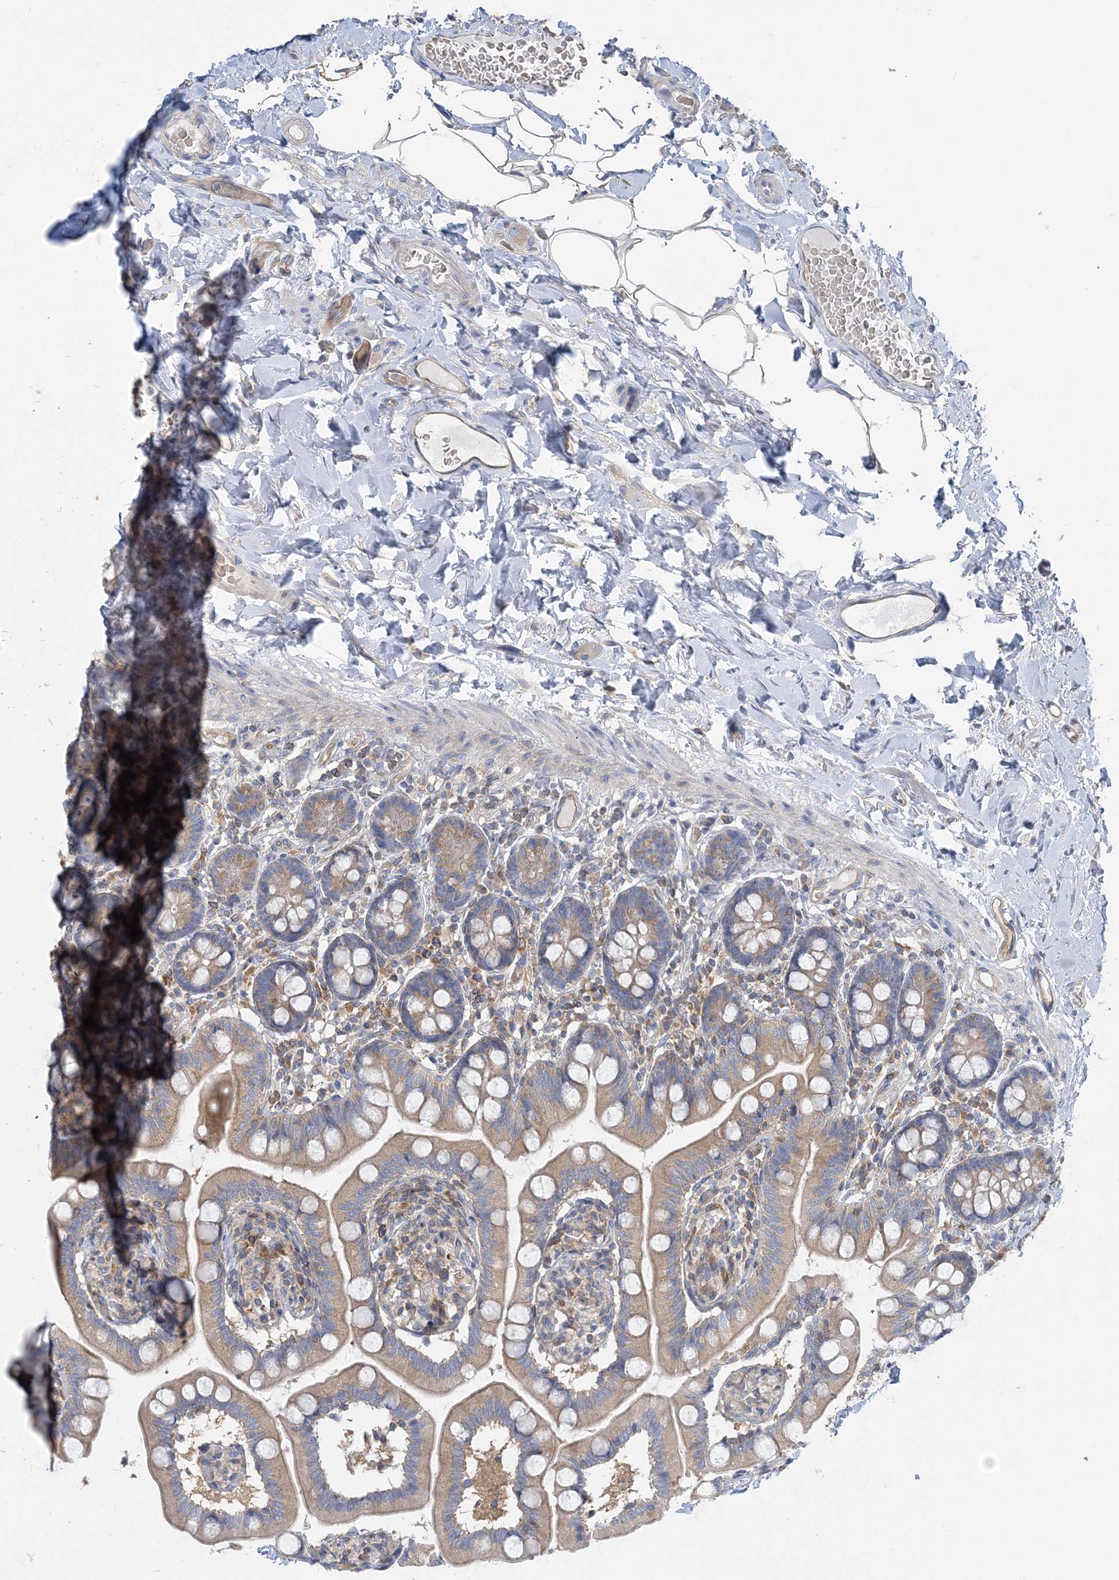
{"staining": {"intensity": "weak", "quantity": ">75%", "location": "cytoplasmic/membranous"}, "tissue": "small intestine", "cell_type": "Glandular cells", "image_type": "normal", "snomed": [{"axis": "morphology", "description": "Normal tissue, NOS"}, {"axis": "topography", "description": "Small intestine"}], "caption": "This photomicrograph demonstrates immunohistochemistry (IHC) staining of unremarkable small intestine, with low weak cytoplasmic/membranous positivity in about >75% of glandular cells.", "gene": "FAM114A2", "patient": {"sex": "female", "age": 64}}